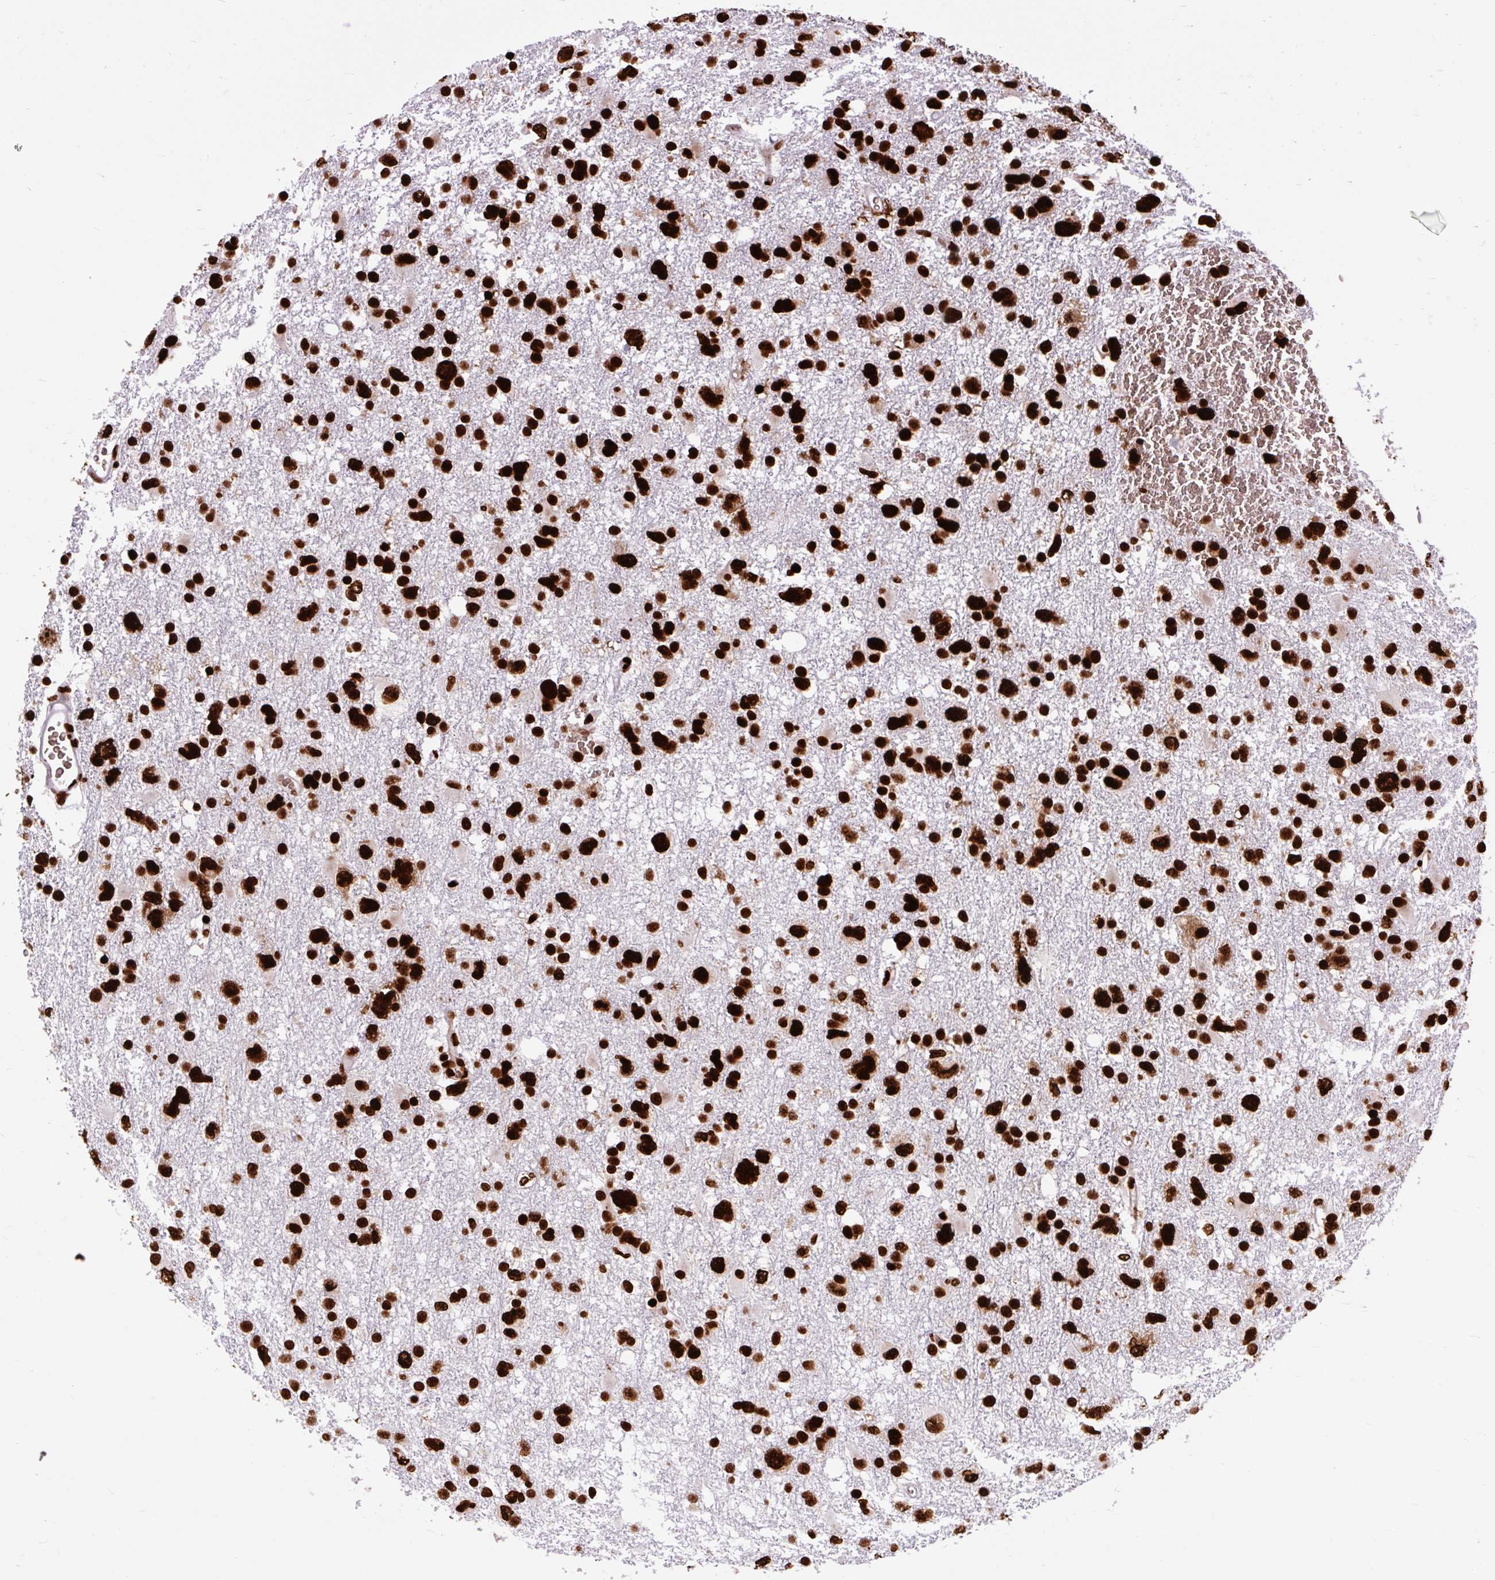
{"staining": {"intensity": "strong", "quantity": ">75%", "location": "nuclear"}, "tissue": "glioma", "cell_type": "Tumor cells", "image_type": "cancer", "snomed": [{"axis": "morphology", "description": "Glioma, malignant, High grade"}, {"axis": "topography", "description": "Brain"}], "caption": "Tumor cells demonstrate high levels of strong nuclear staining in about >75% of cells in glioma.", "gene": "FUS", "patient": {"sex": "male", "age": 61}}